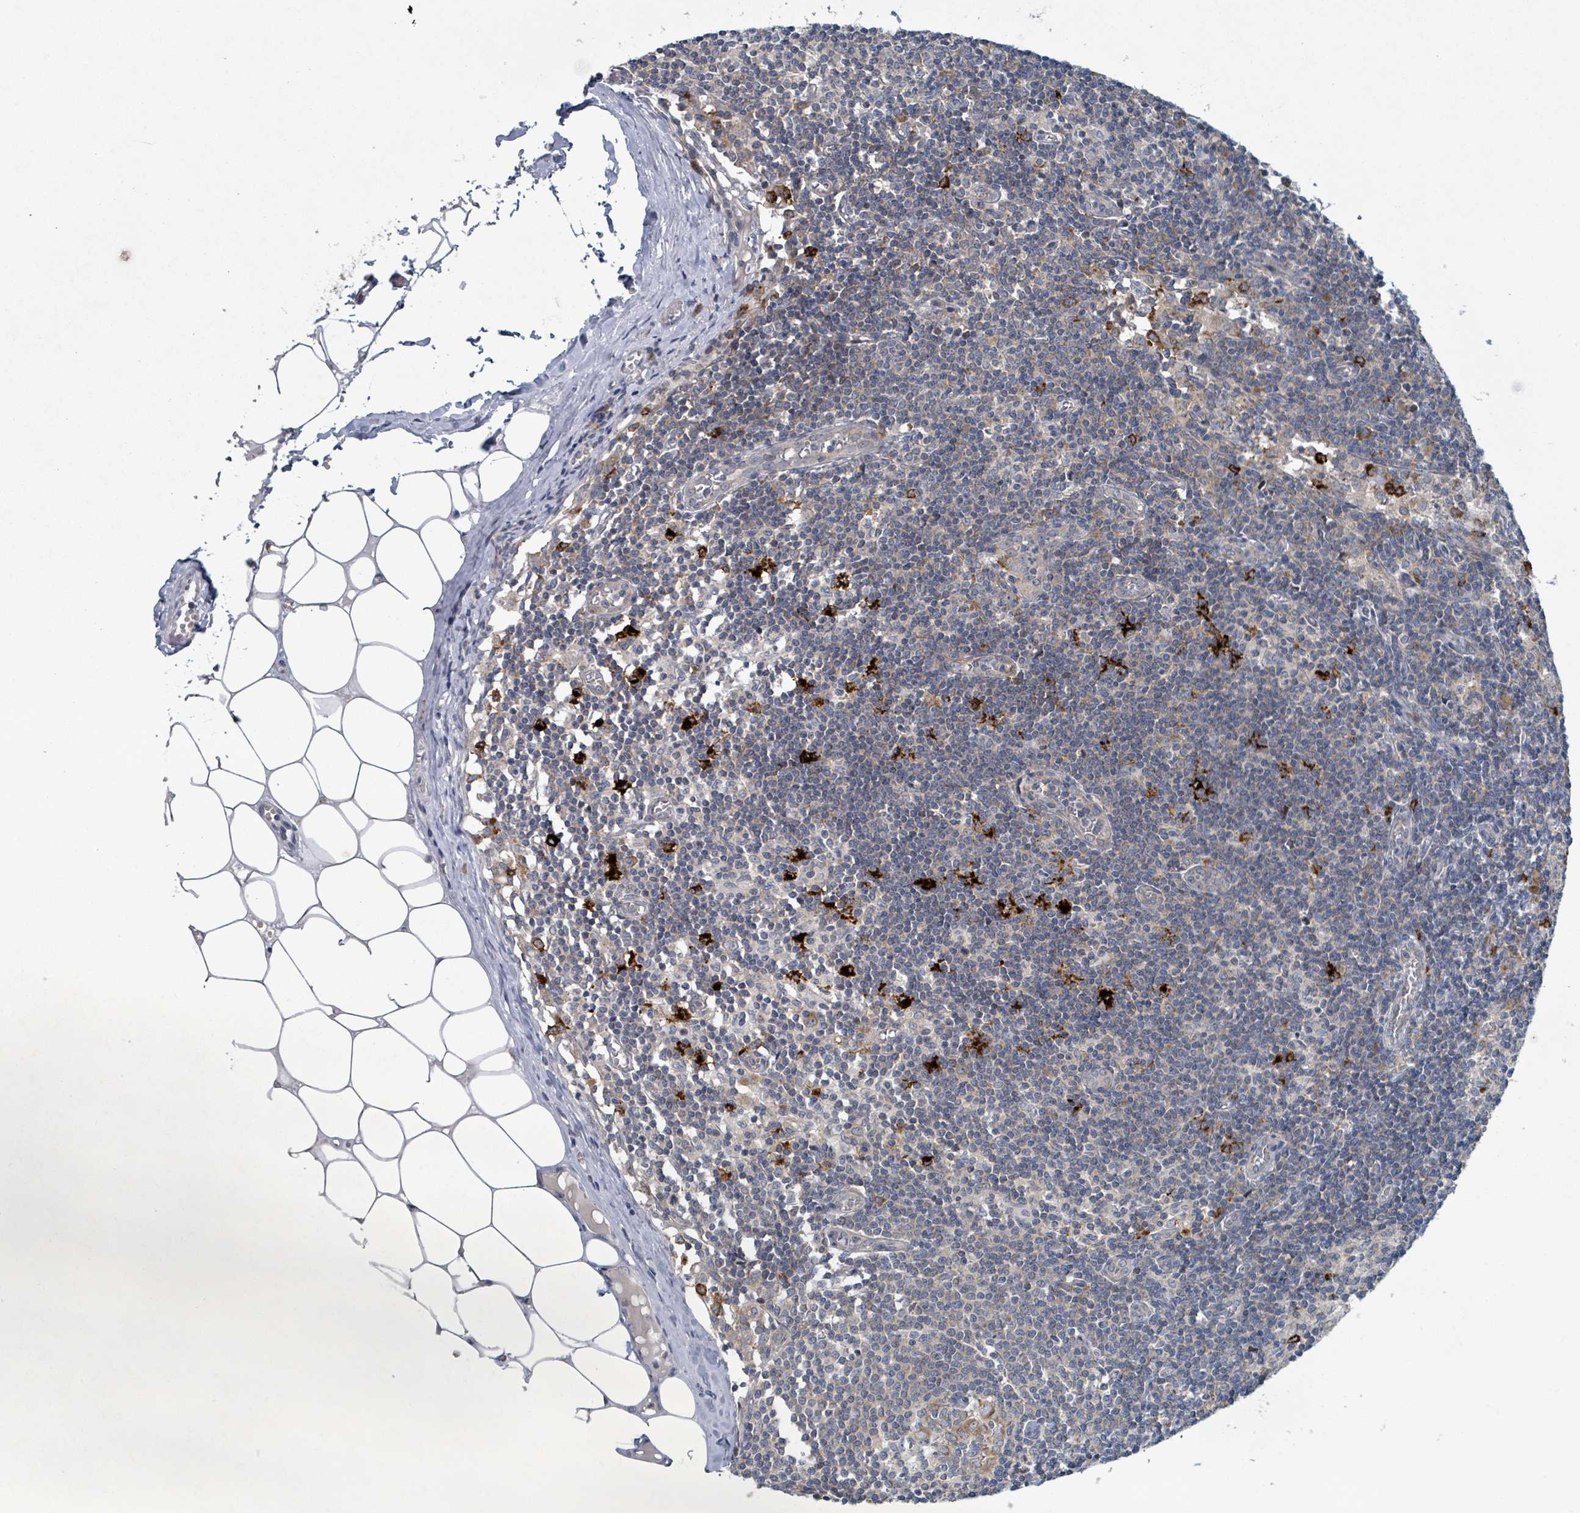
{"staining": {"intensity": "moderate", "quantity": "25%-75%", "location": "cytoplasmic/membranous"}, "tissue": "lymph node", "cell_type": "Germinal center cells", "image_type": "normal", "snomed": [{"axis": "morphology", "description": "Normal tissue, NOS"}, {"axis": "topography", "description": "Lymph node"}], "caption": "A brown stain highlights moderate cytoplasmic/membranous positivity of a protein in germinal center cells of normal lymph node.", "gene": "OR51E1", "patient": {"sex": "female", "age": 42}}